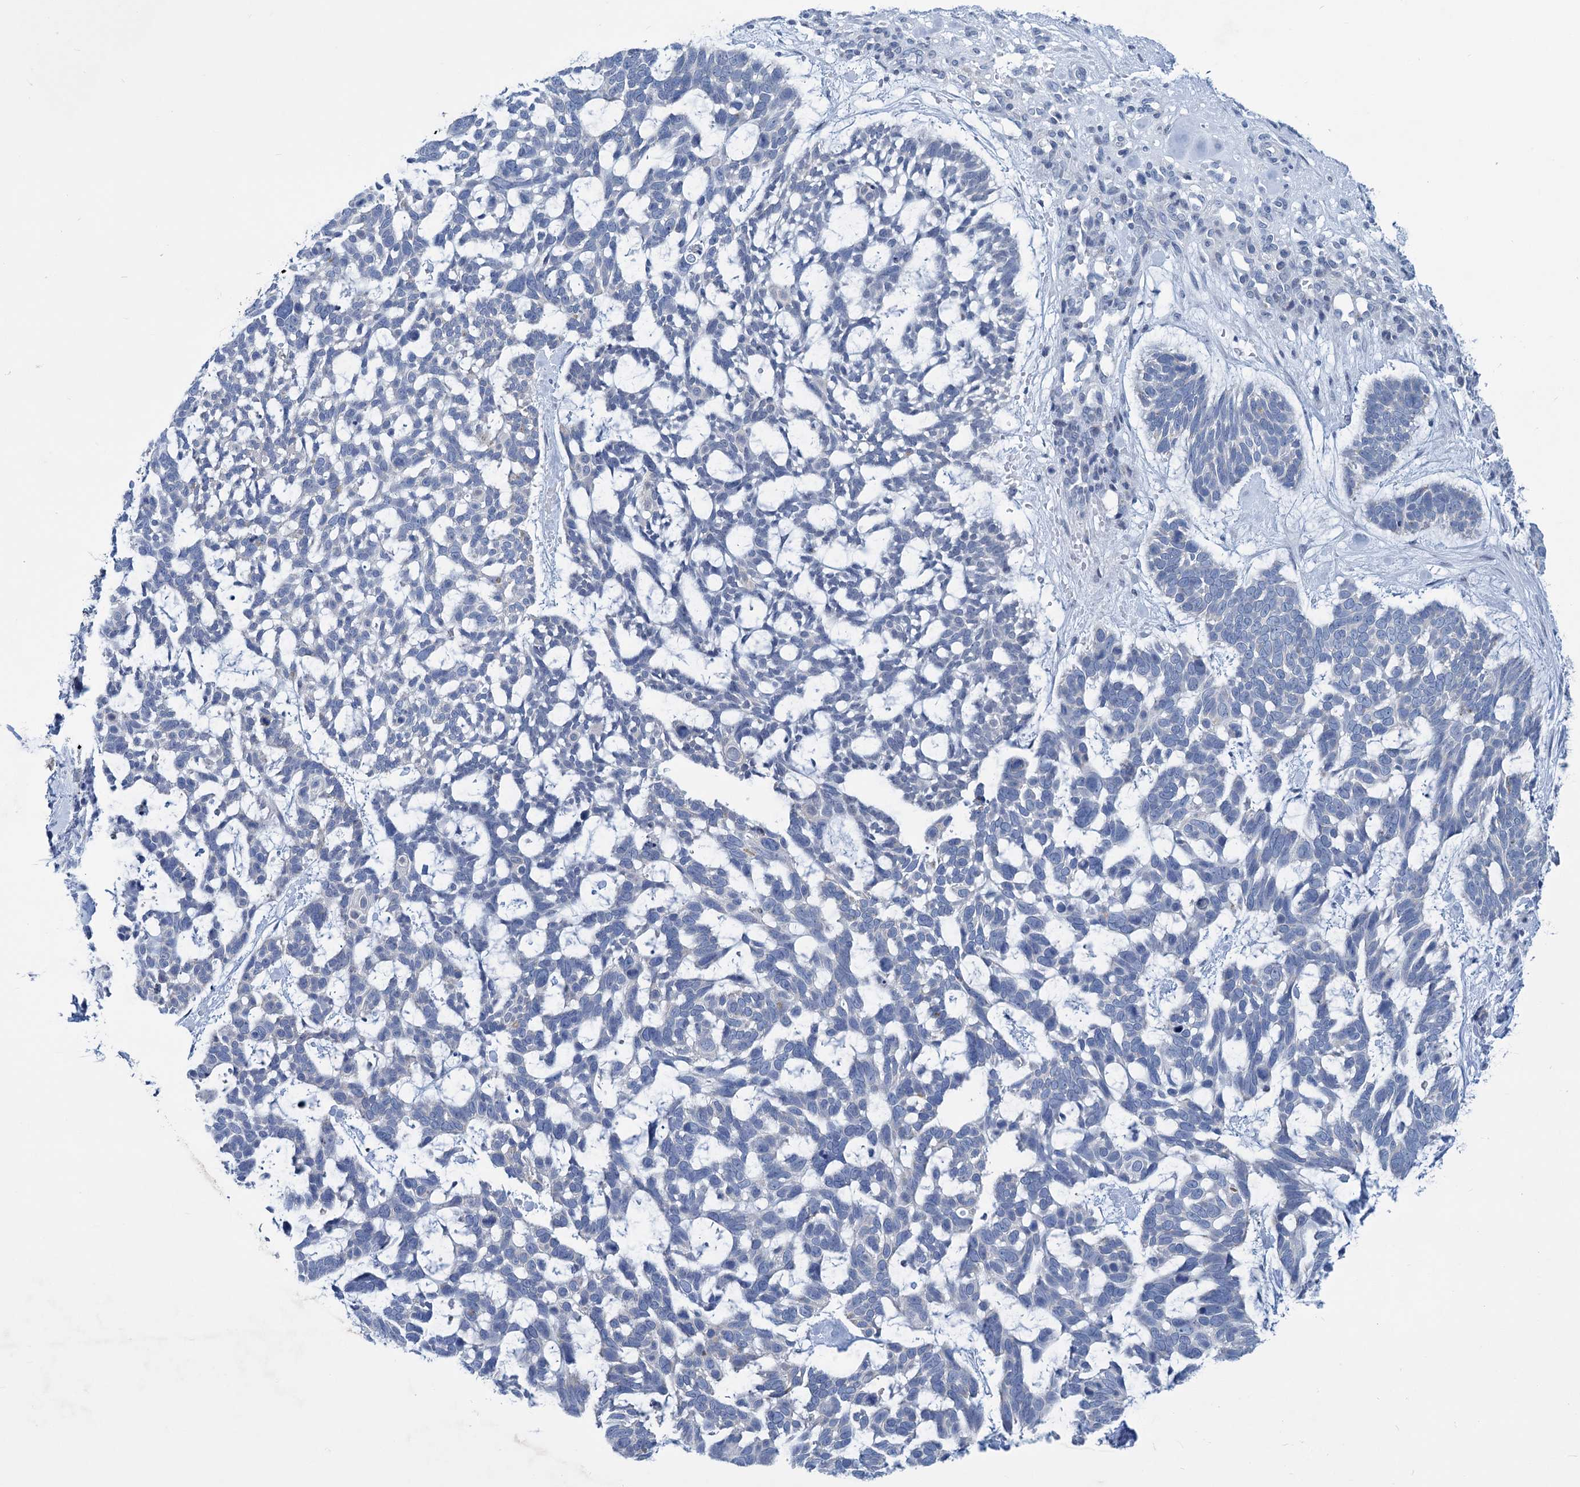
{"staining": {"intensity": "negative", "quantity": "none", "location": "none"}, "tissue": "skin cancer", "cell_type": "Tumor cells", "image_type": "cancer", "snomed": [{"axis": "morphology", "description": "Basal cell carcinoma"}, {"axis": "topography", "description": "Skin"}], "caption": "Tumor cells show no significant protein expression in skin cancer. The staining was performed using DAB (3,3'-diaminobenzidine) to visualize the protein expression in brown, while the nuclei were stained in blue with hematoxylin (Magnification: 20x).", "gene": "NEU3", "patient": {"sex": "male", "age": 88}}